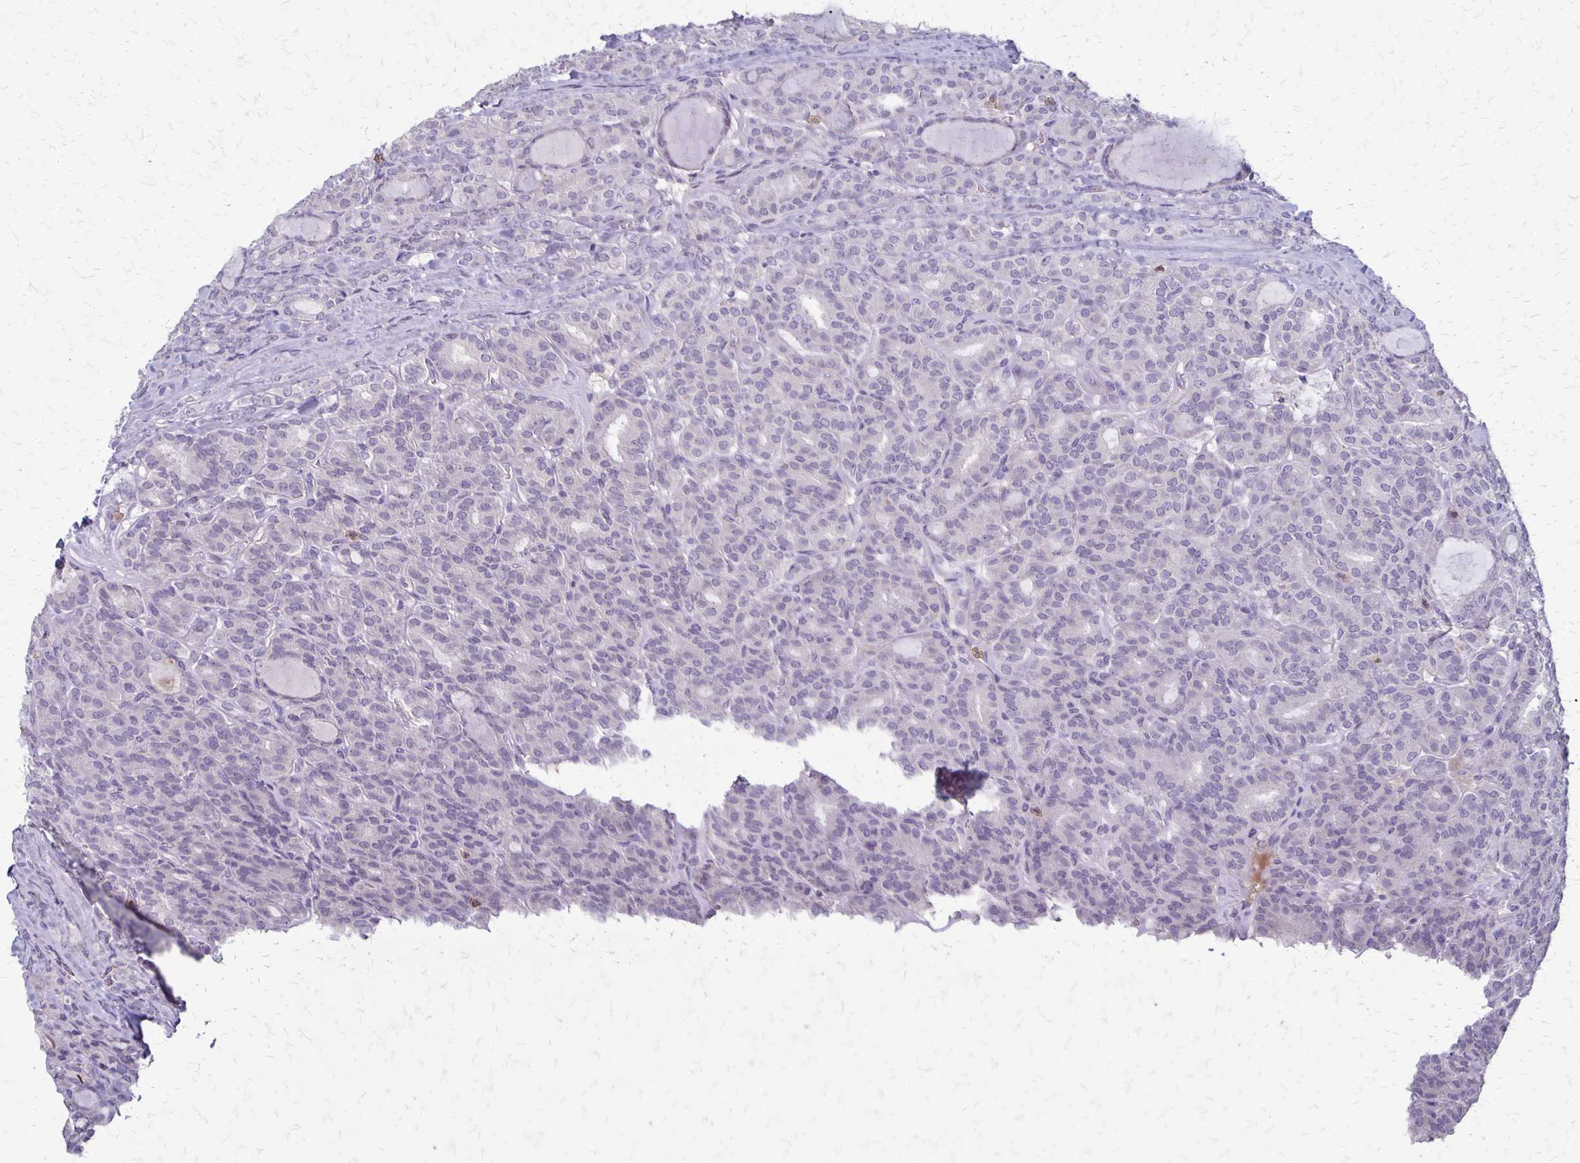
{"staining": {"intensity": "negative", "quantity": "none", "location": "none"}, "tissue": "thyroid cancer", "cell_type": "Tumor cells", "image_type": "cancer", "snomed": [{"axis": "morphology", "description": "Normal tissue, NOS"}, {"axis": "morphology", "description": "Follicular adenoma carcinoma, NOS"}, {"axis": "topography", "description": "Thyroid gland"}], "caption": "IHC image of neoplastic tissue: human follicular adenoma carcinoma (thyroid) stained with DAB (3,3'-diaminobenzidine) exhibits no significant protein positivity in tumor cells. (IHC, brightfield microscopy, high magnification).", "gene": "SEPTIN5", "patient": {"sex": "female", "age": 31}}